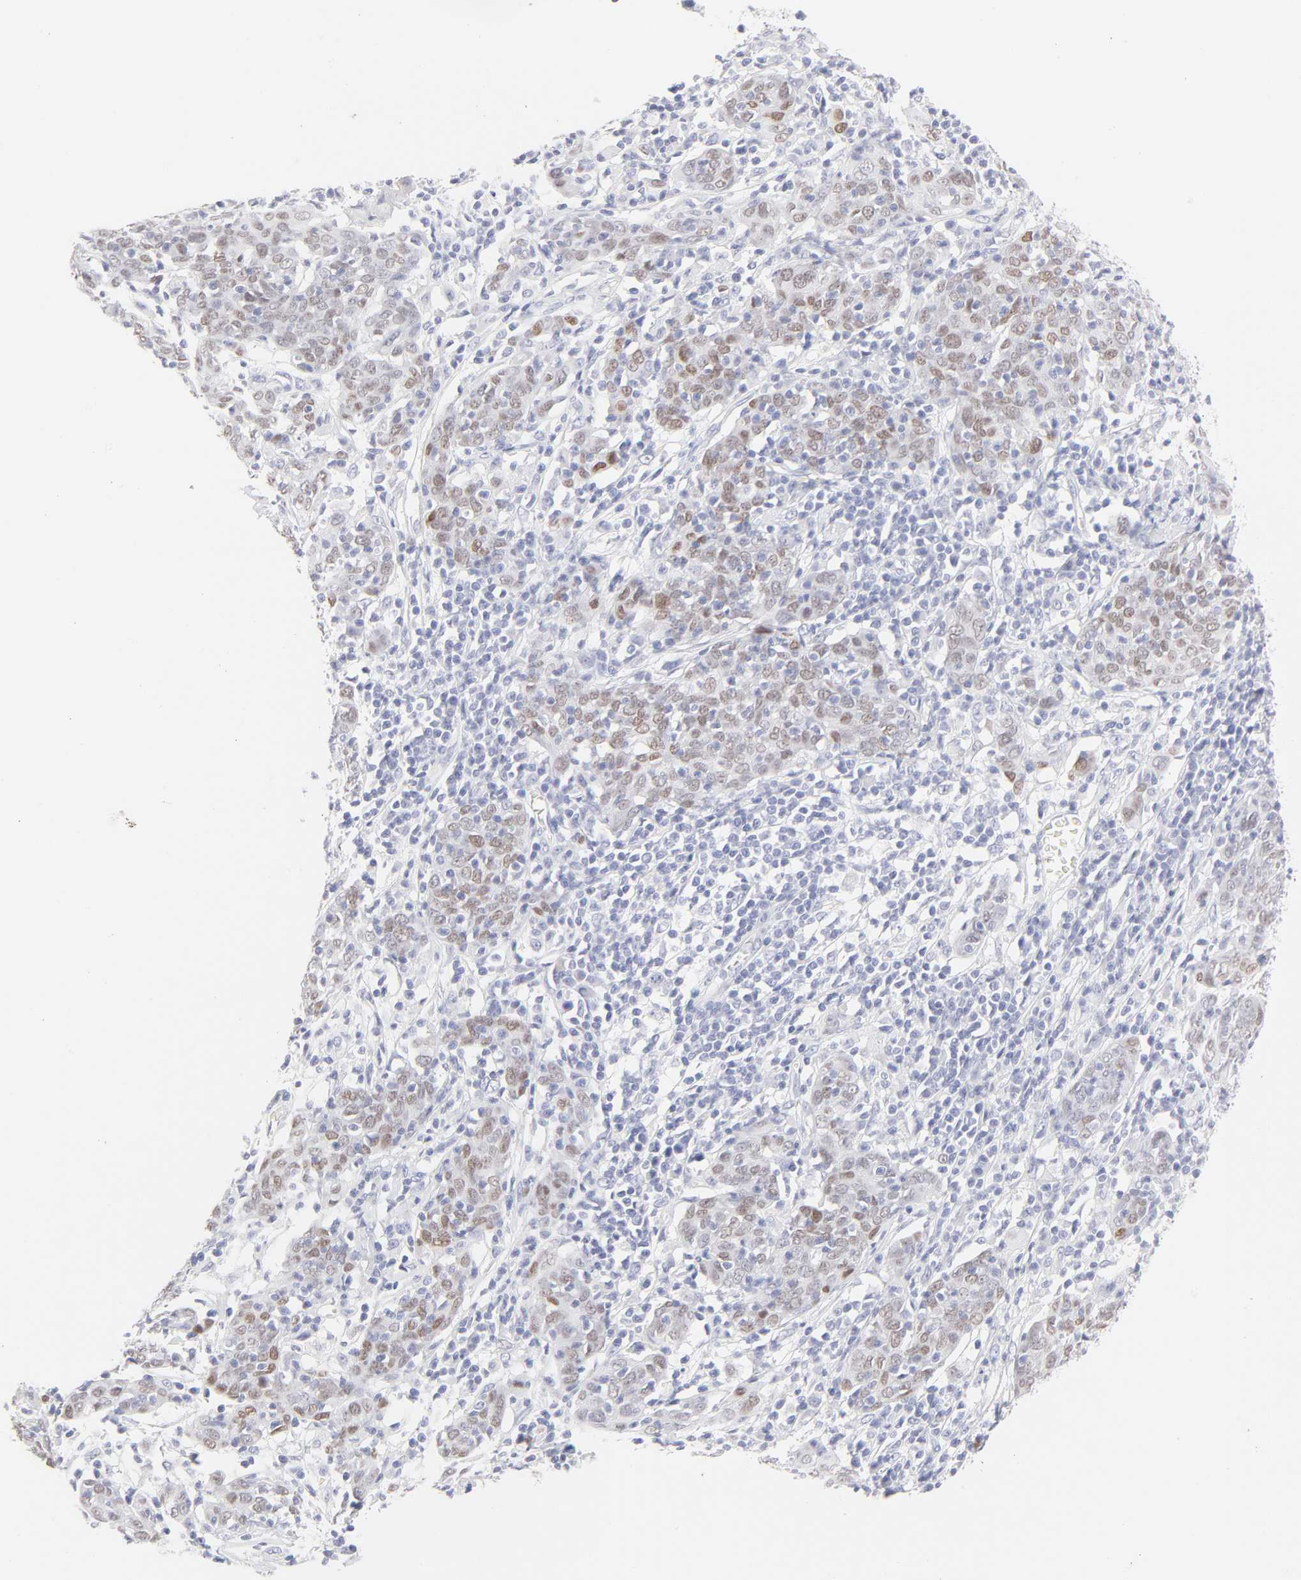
{"staining": {"intensity": "moderate", "quantity": ">75%", "location": "nuclear"}, "tissue": "cervical cancer", "cell_type": "Tumor cells", "image_type": "cancer", "snomed": [{"axis": "morphology", "description": "Normal tissue, NOS"}, {"axis": "morphology", "description": "Squamous cell carcinoma, NOS"}, {"axis": "topography", "description": "Cervix"}], "caption": "Squamous cell carcinoma (cervical) stained with DAB (3,3'-diaminobenzidine) IHC shows medium levels of moderate nuclear staining in approximately >75% of tumor cells.", "gene": "ELF3", "patient": {"sex": "female", "age": 67}}